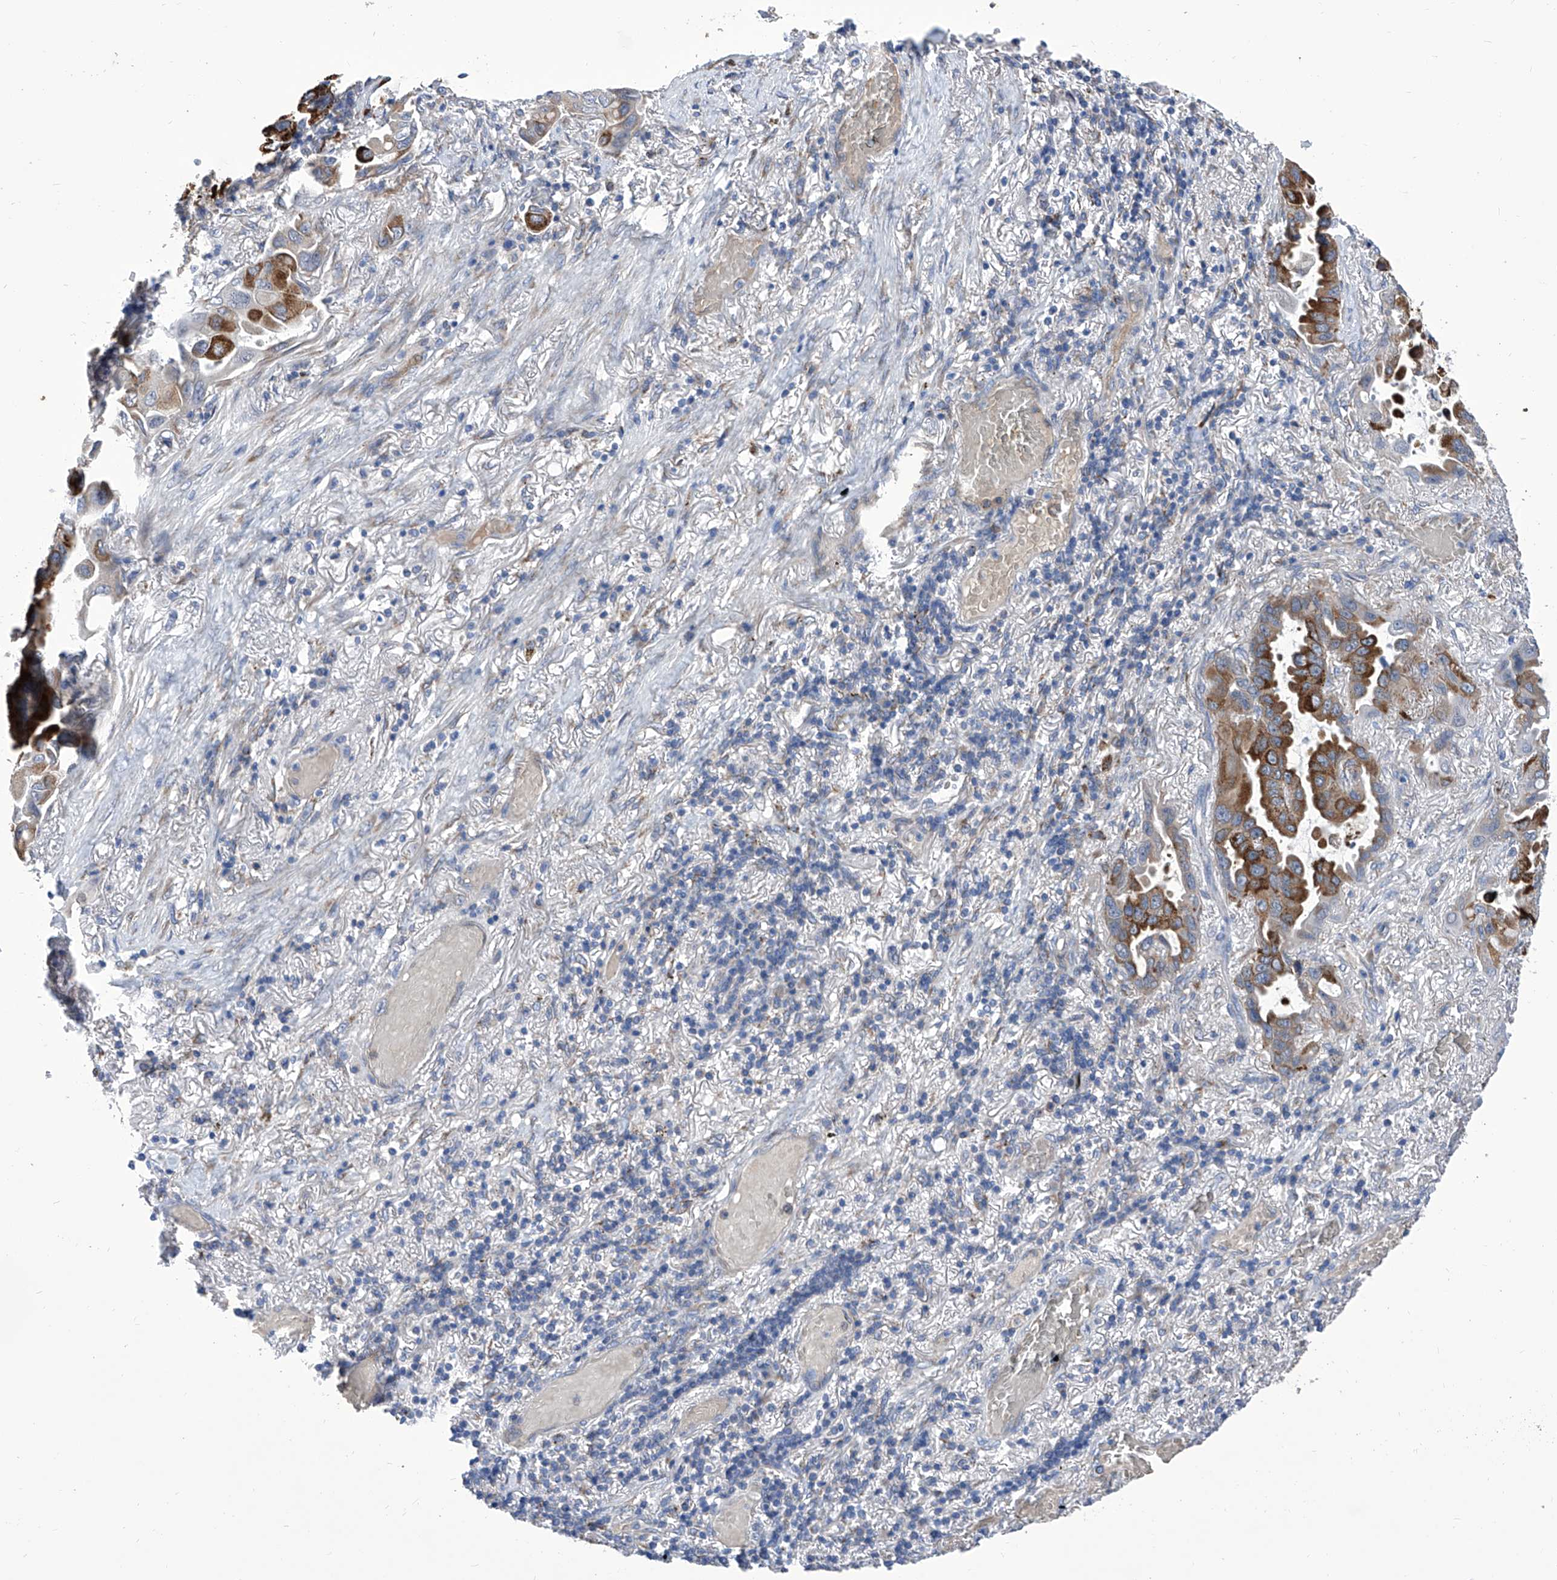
{"staining": {"intensity": "strong", "quantity": ">75%", "location": "cytoplasmic/membranous"}, "tissue": "lung cancer", "cell_type": "Tumor cells", "image_type": "cancer", "snomed": [{"axis": "morphology", "description": "Adenocarcinoma, NOS"}, {"axis": "topography", "description": "Lung"}], "caption": "Immunohistochemistry photomicrograph of neoplastic tissue: lung adenocarcinoma stained using IHC reveals high levels of strong protein expression localized specifically in the cytoplasmic/membranous of tumor cells, appearing as a cytoplasmic/membranous brown color.", "gene": "TJAP1", "patient": {"sex": "male", "age": 64}}